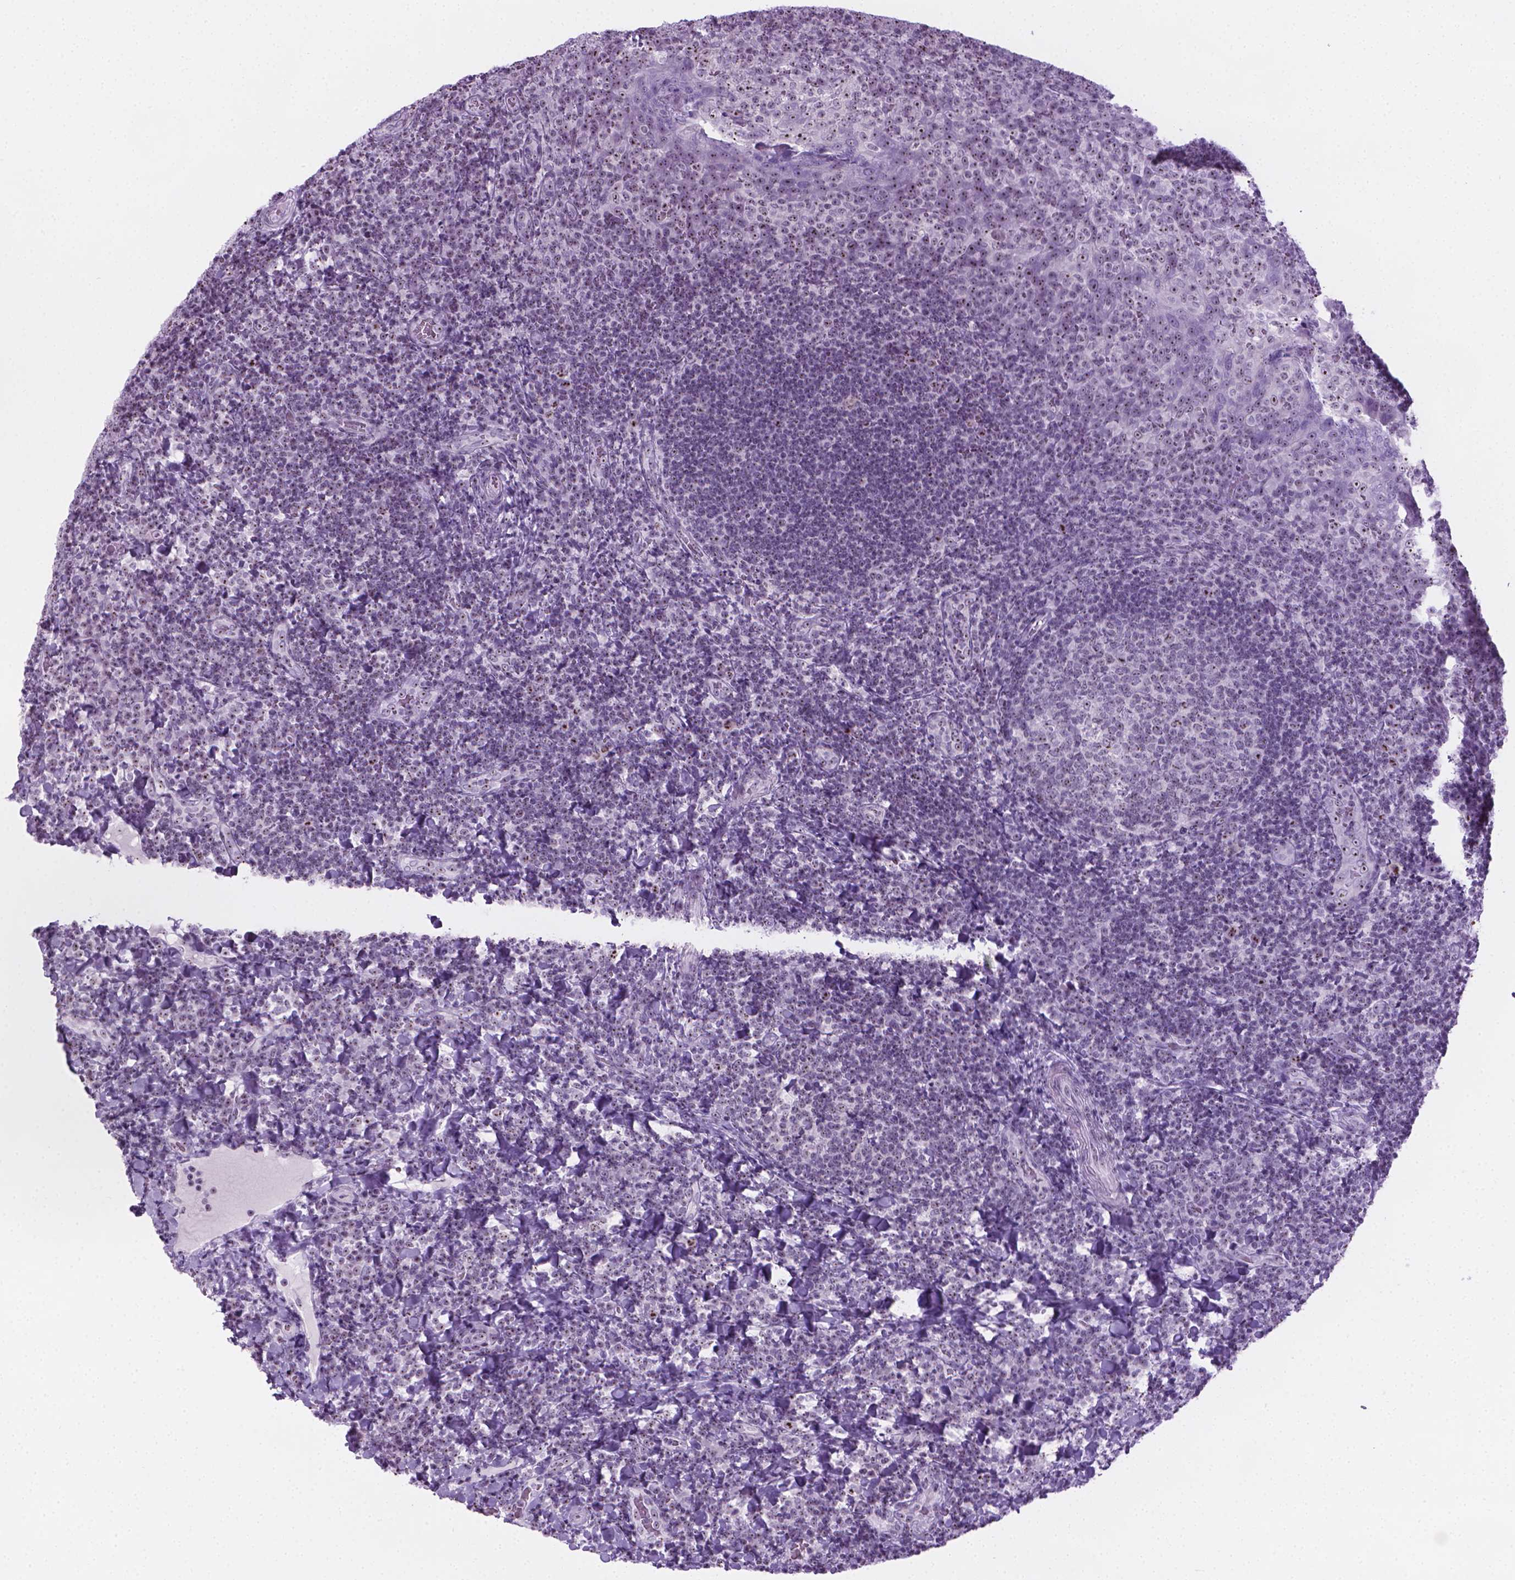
{"staining": {"intensity": "weak", "quantity": ">75%", "location": "nuclear"}, "tissue": "tonsil", "cell_type": "Germinal center cells", "image_type": "normal", "snomed": [{"axis": "morphology", "description": "Normal tissue, NOS"}, {"axis": "topography", "description": "Tonsil"}], "caption": "Protein staining demonstrates weak nuclear expression in approximately >75% of germinal center cells in benign tonsil.", "gene": "NOL7", "patient": {"sex": "male", "age": 17}}